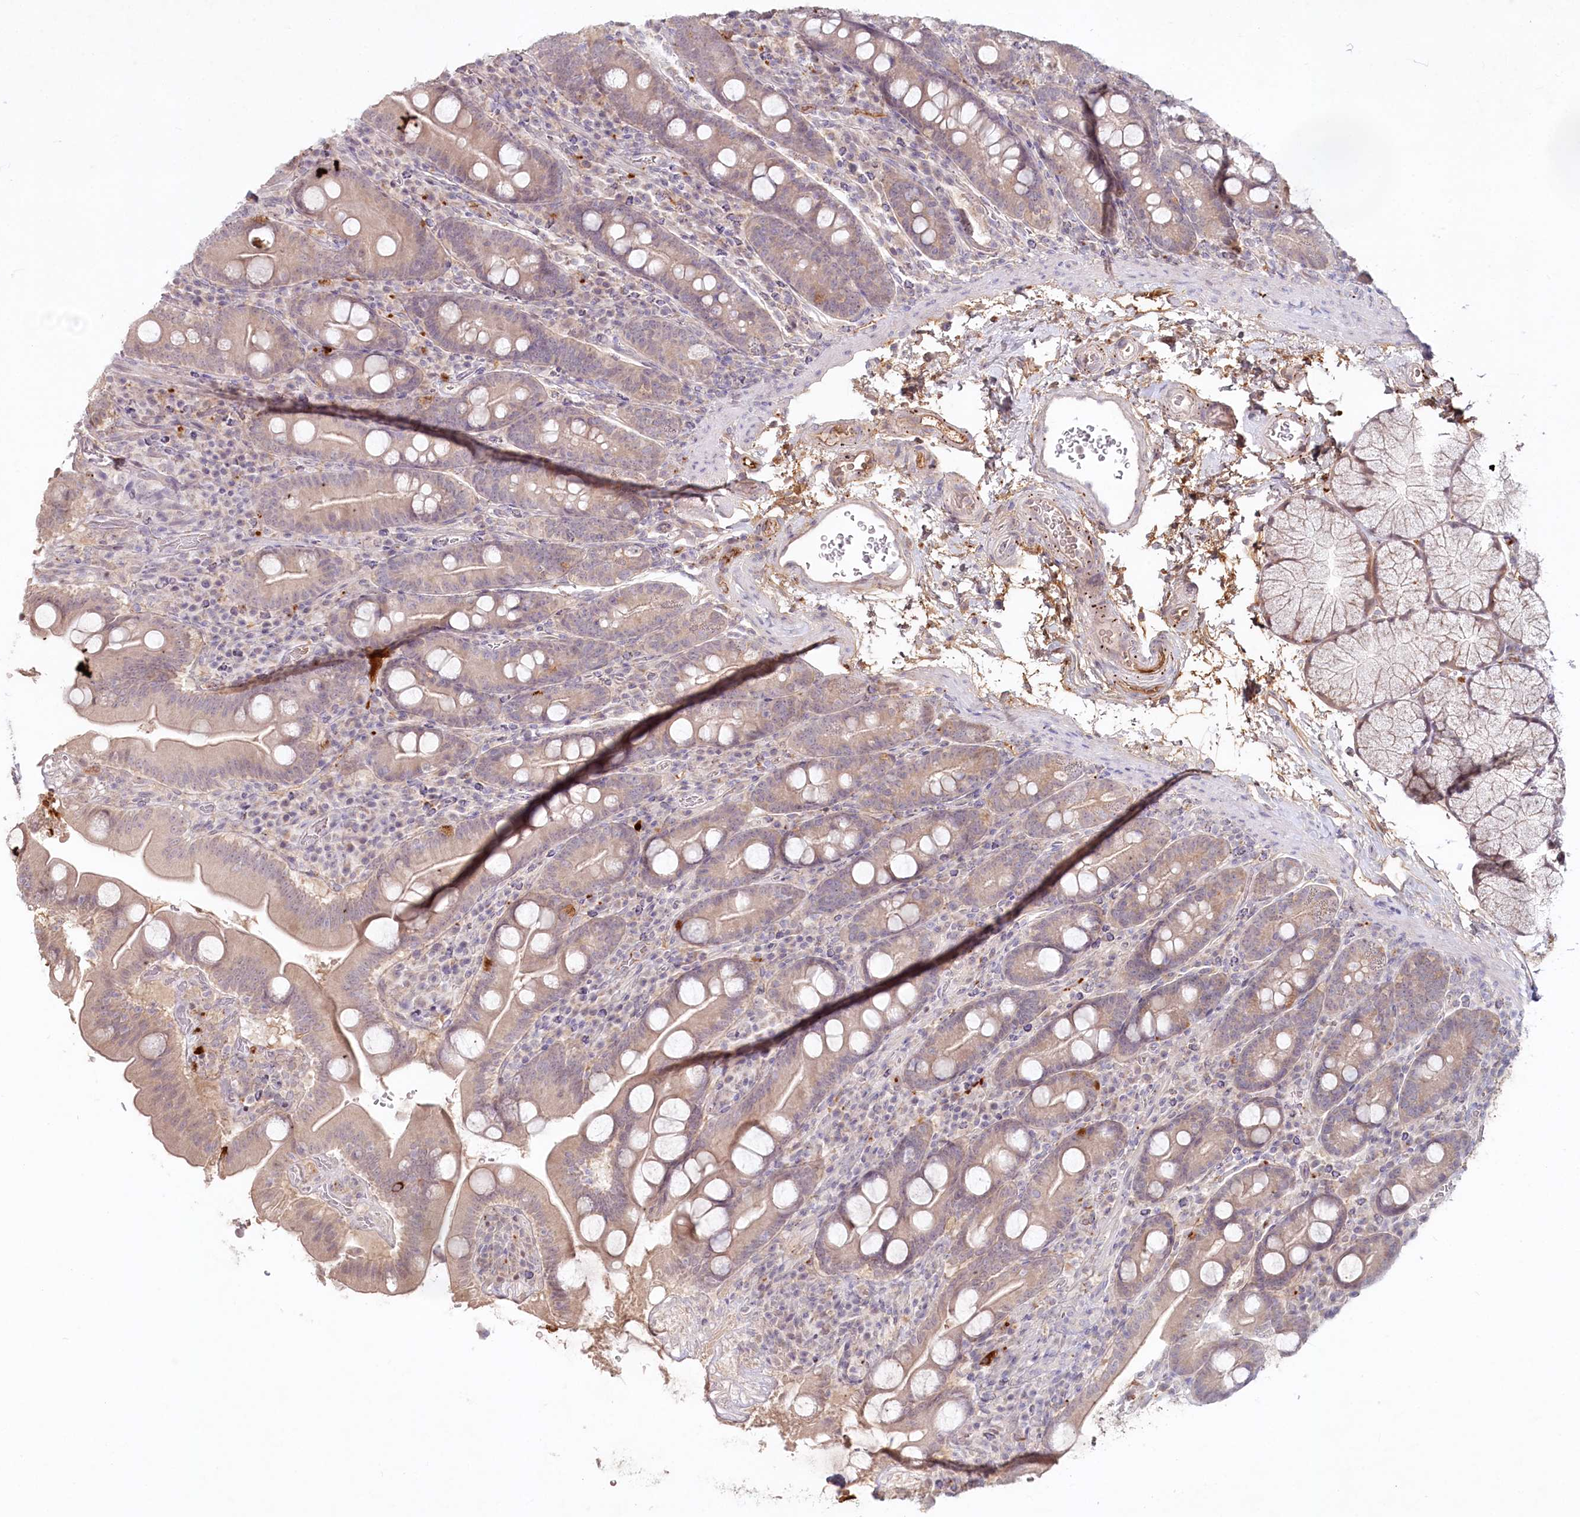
{"staining": {"intensity": "moderate", "quantity": ">75%", "location": "cytoplasmic/membranous"}, "tissue": "duodenum", "cell_type": "Glandular cells", "image_type": "normal", "snomed": [{"axis": "morphology", "description": "Normal tissue, NOS"}, {"axis": "topography", "description": "Duodenum"}], "caption": "A histopathology image of human duodenum stained for a protein exhibits moderate cytoplasmic/membranous brown staining in glandular cells. (IHC, brightfield microscopy, high magnification).", "gene": "PSAPL1", "patient": {"sex": "male", "age": 35}}